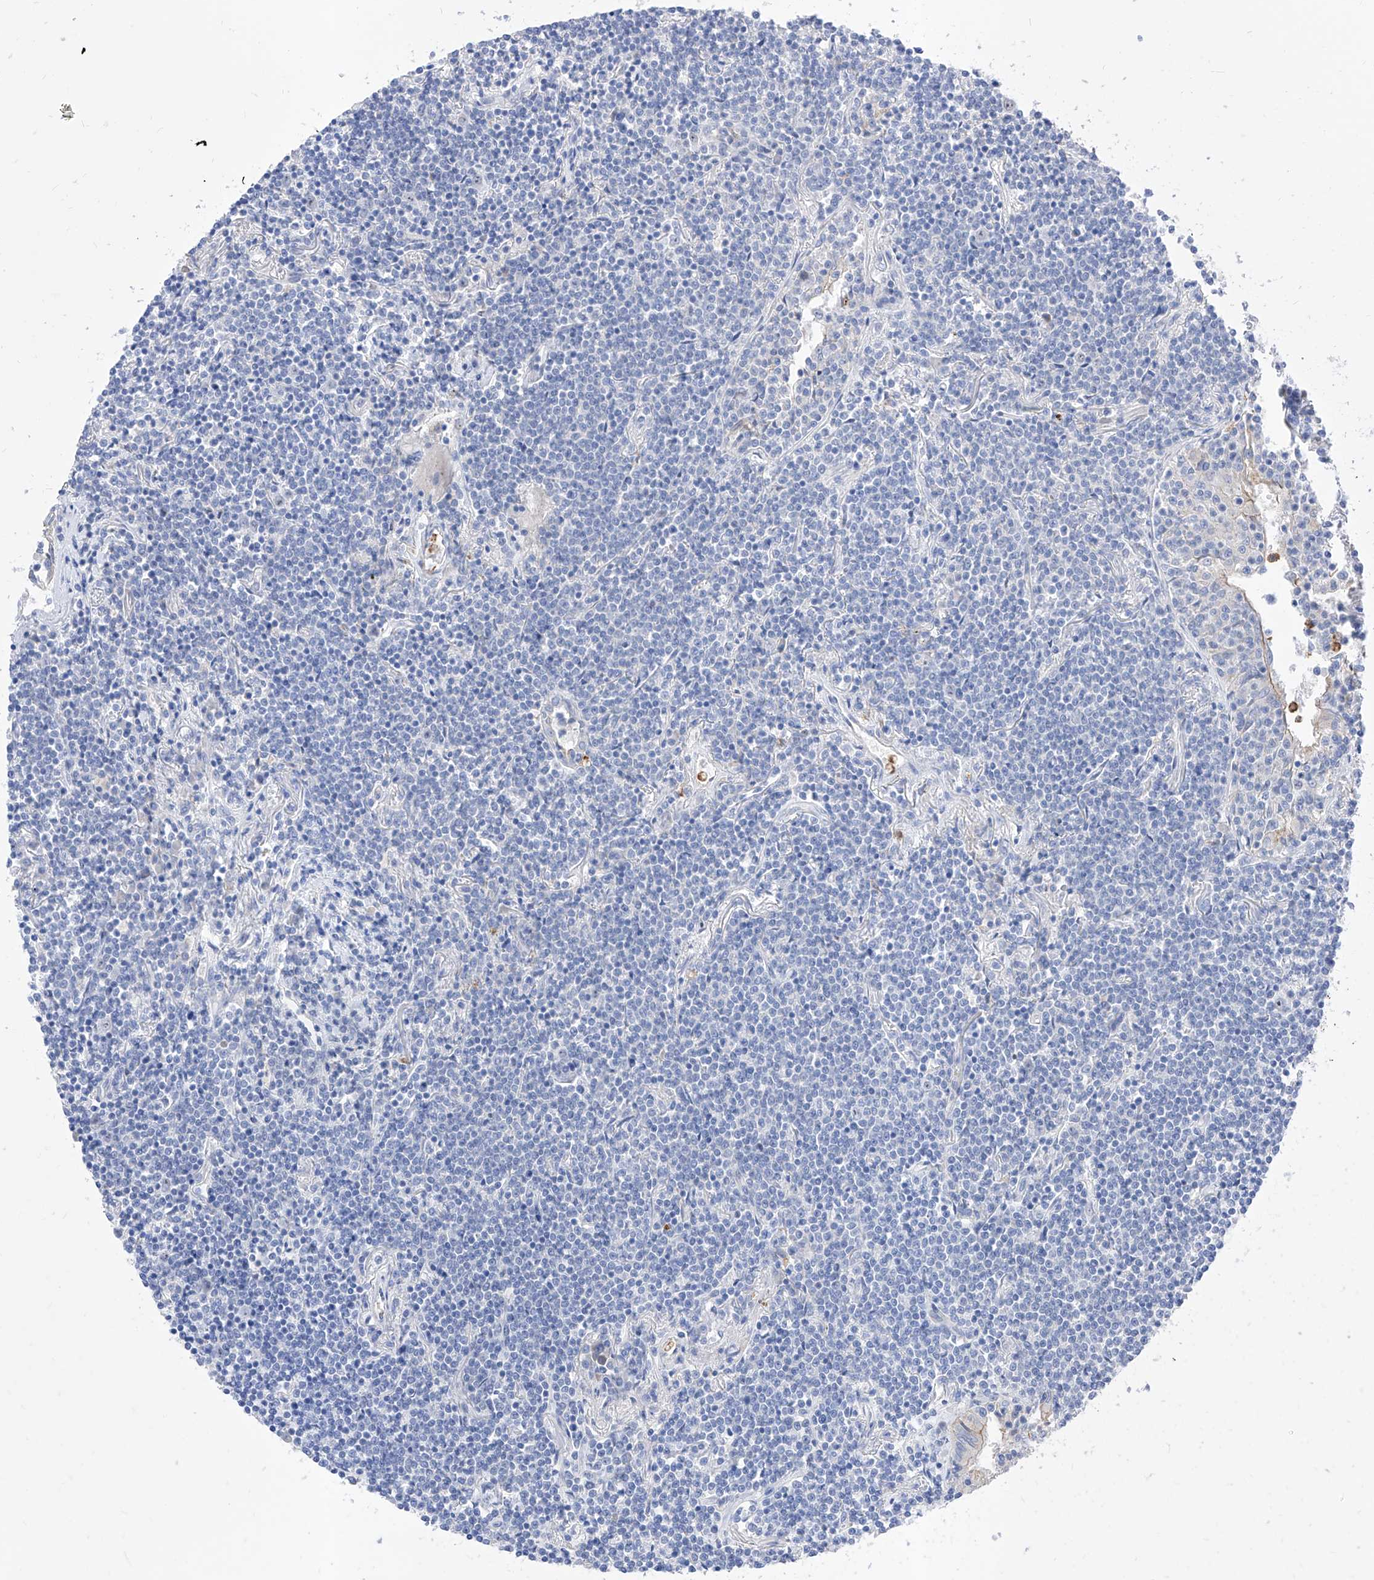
{"staining": {"intensity": "negative", "quantity": "none", "location": "none"}, "tissue": "lymphoma", "cell_type": "Tumor cells", "image_type": "cancer", "snomed": [{"axis": "morphology", "description": "Malignant lymphoma, non-Hodgkin's type, Low grade"}, {"axis": "topography", "description": "Lung"}], "caption": "This is an immunohistochemistry (IHC) photomicrograph of human low-grade malignant lymphoma, non-Hodgkin's type. There is no staining in tumor cells.", "gene": "VAX1", "patient": {"sex": "female", "age": 71}}